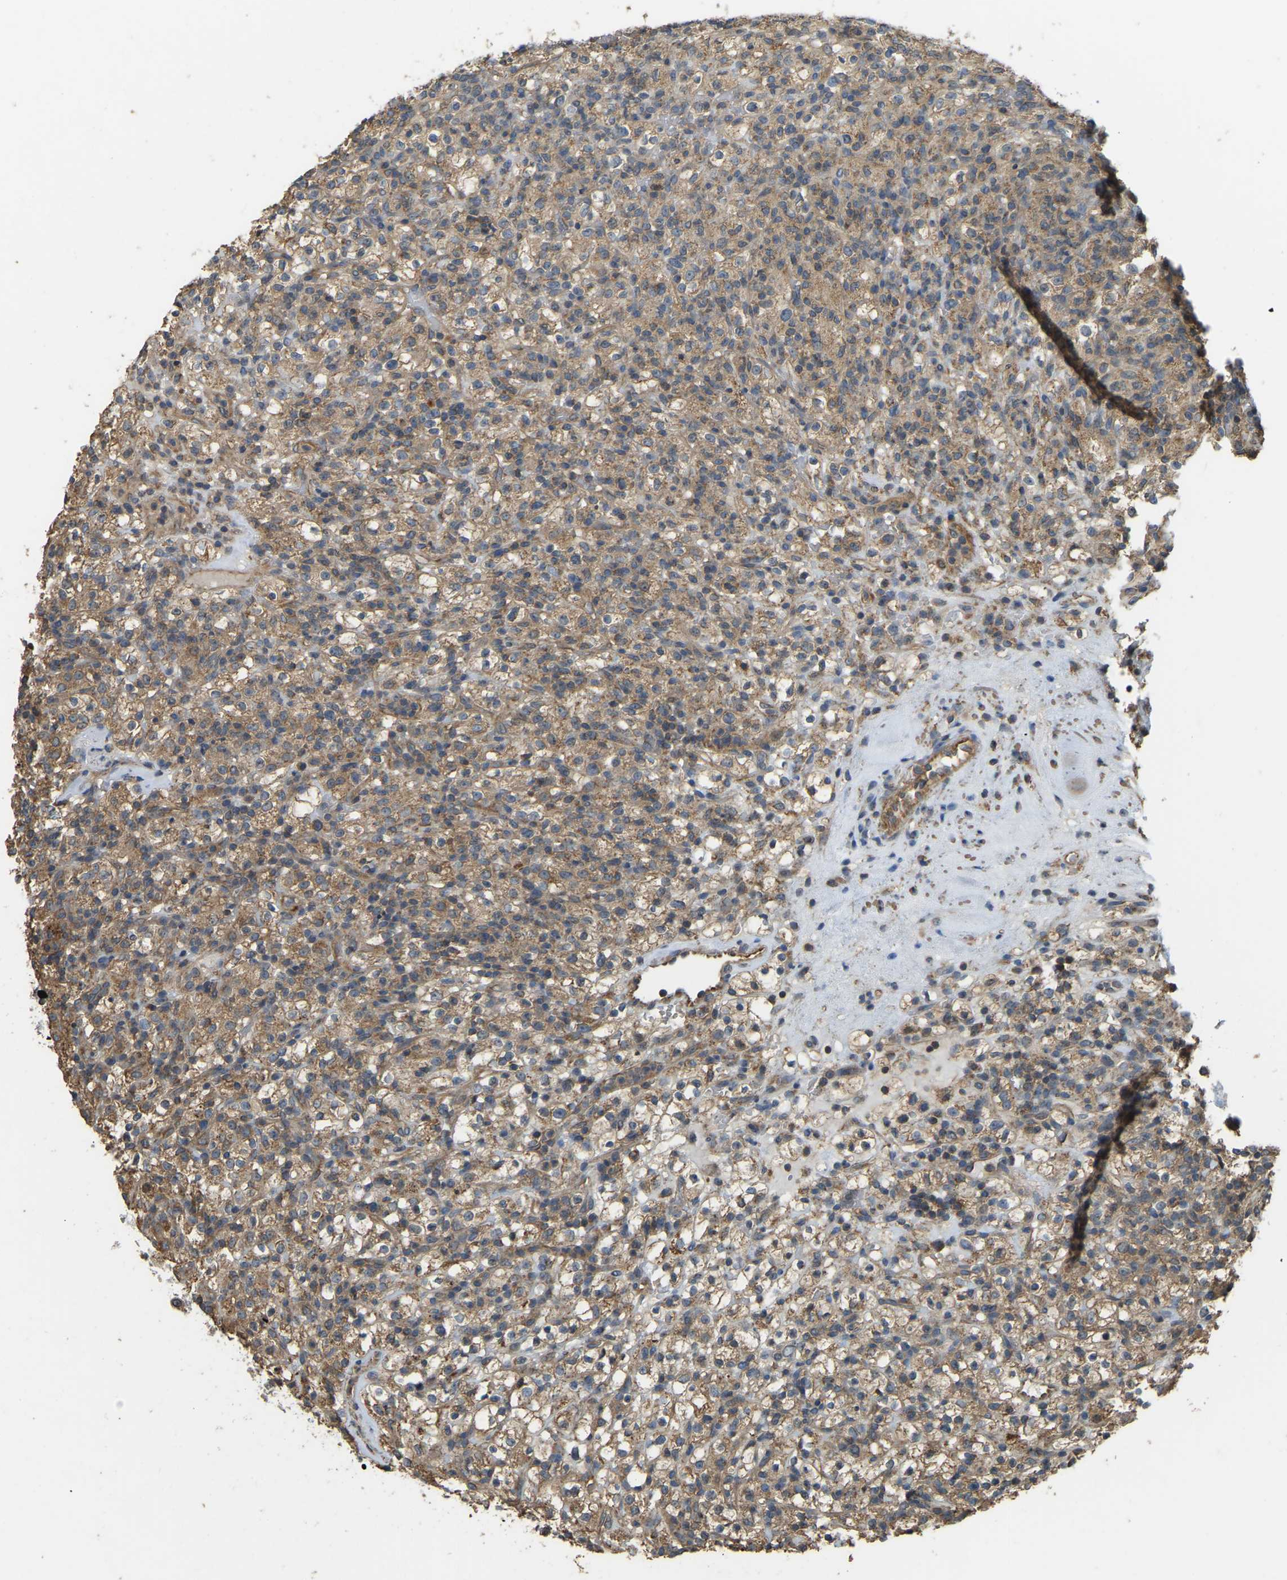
{"staining": {"intensity": "moderate", "quantity": ">75%", "location": "cytoplasmic/membranous"}, "tissue": "renal cancer", "cell_type": "Tumor cells", "image_type": "cancer", "snomed": [{"axis": "morphology", "description": "Normal tissue, NOS"}, {"axis": "morphology", "description": "Adenocarcinoma, NOS"}, {"axis": "topography", "description": "Kidney"}], "caption": "The immunohistochemical stain highlights moderate cytoplasmic/membranous staining in tumor cells of renal cancer tissue. Nuclei are stained in blue.", "gene": "GNG2", "patient": {"sex": "female", "age": 72}}